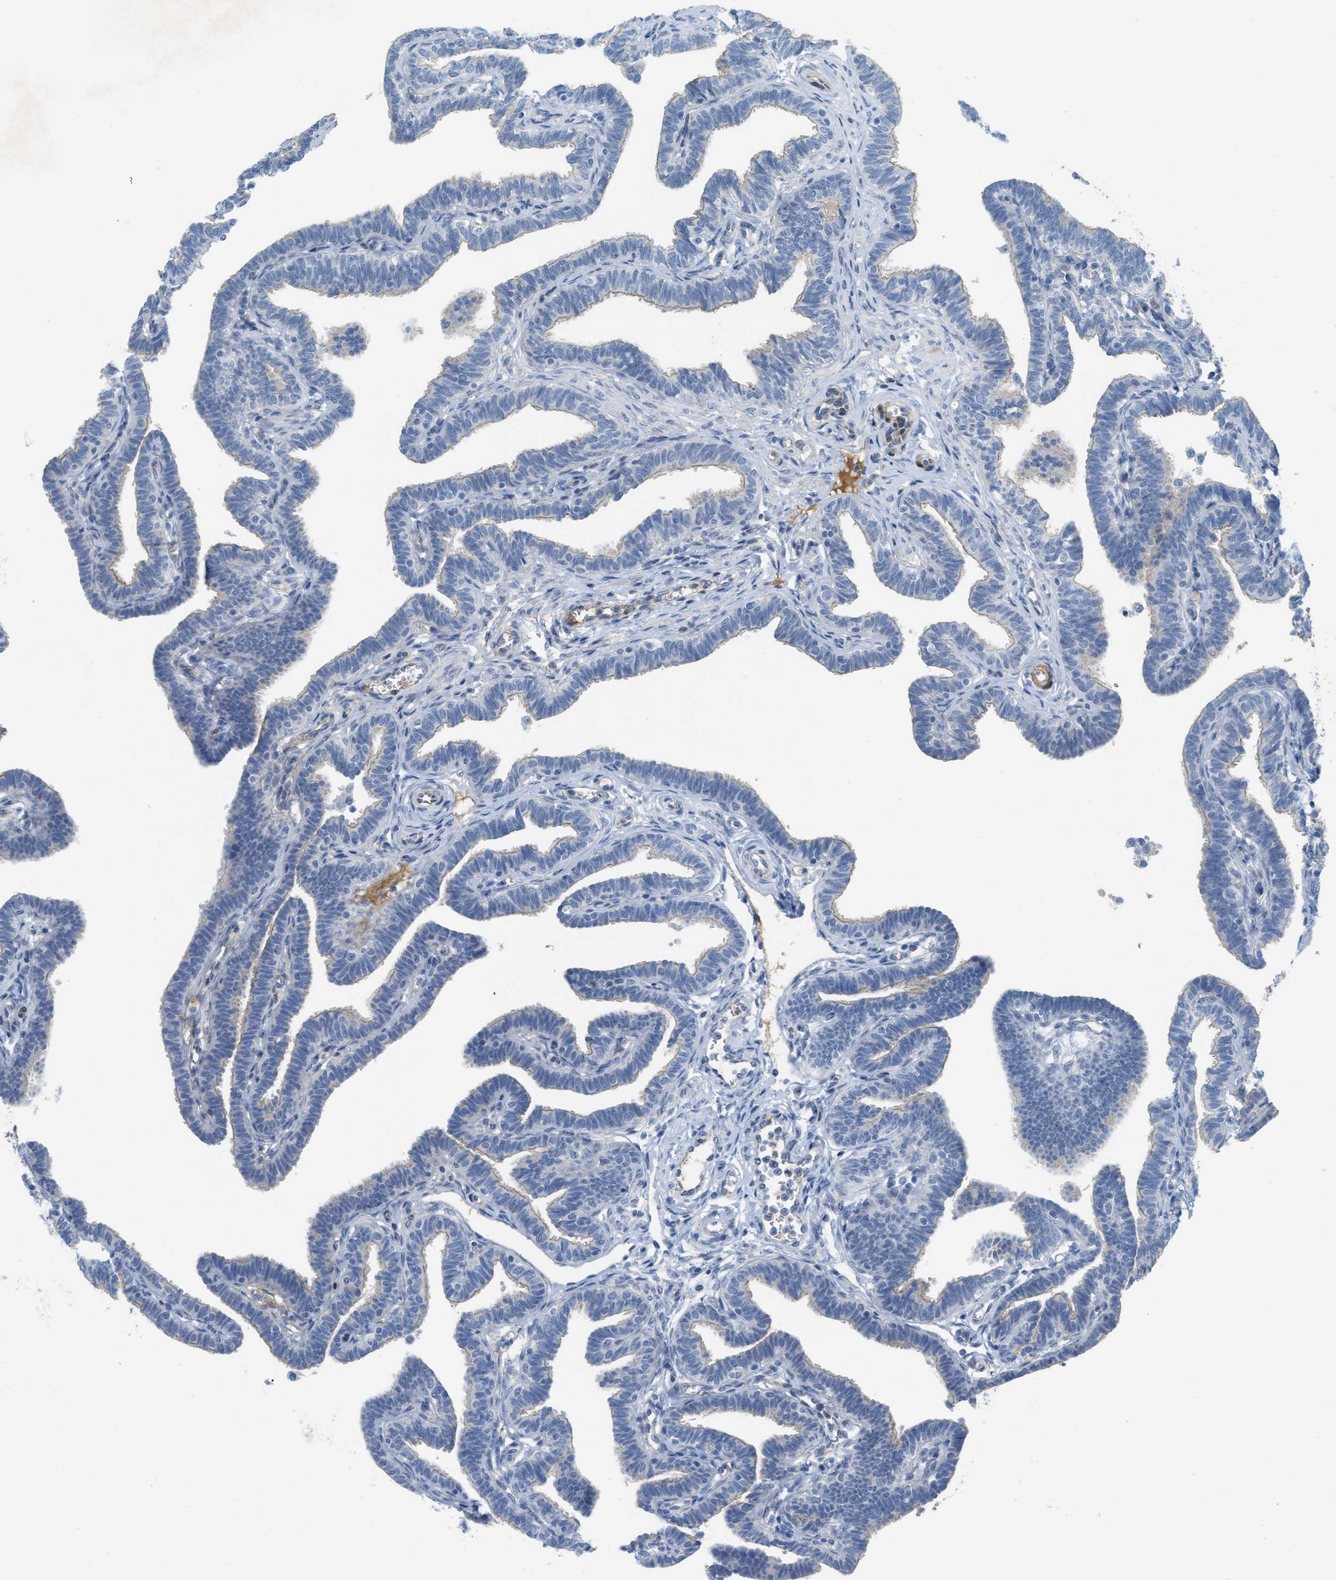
{"staining": {"intensity": "weak", "quantity": "<25%", "location": "cytoplasmic/membranous"}, "tissue": "fallopian tube", "cell_type": "Glandular cells", "image_type": "normal", "snomed": [{"axis": "morphology", "description": "Normal tissue, NOS"}, {"axis": "topography", "description": "Fallopian tube"}, {"axis": "topography", "description": "Ovary"}], "caption": "Immunohistochemical staining of benign fallopian tube reveals no significant staining in glandular cells.", "gene": "CRB3", "patient": {"sex": "female", "age": 23}}